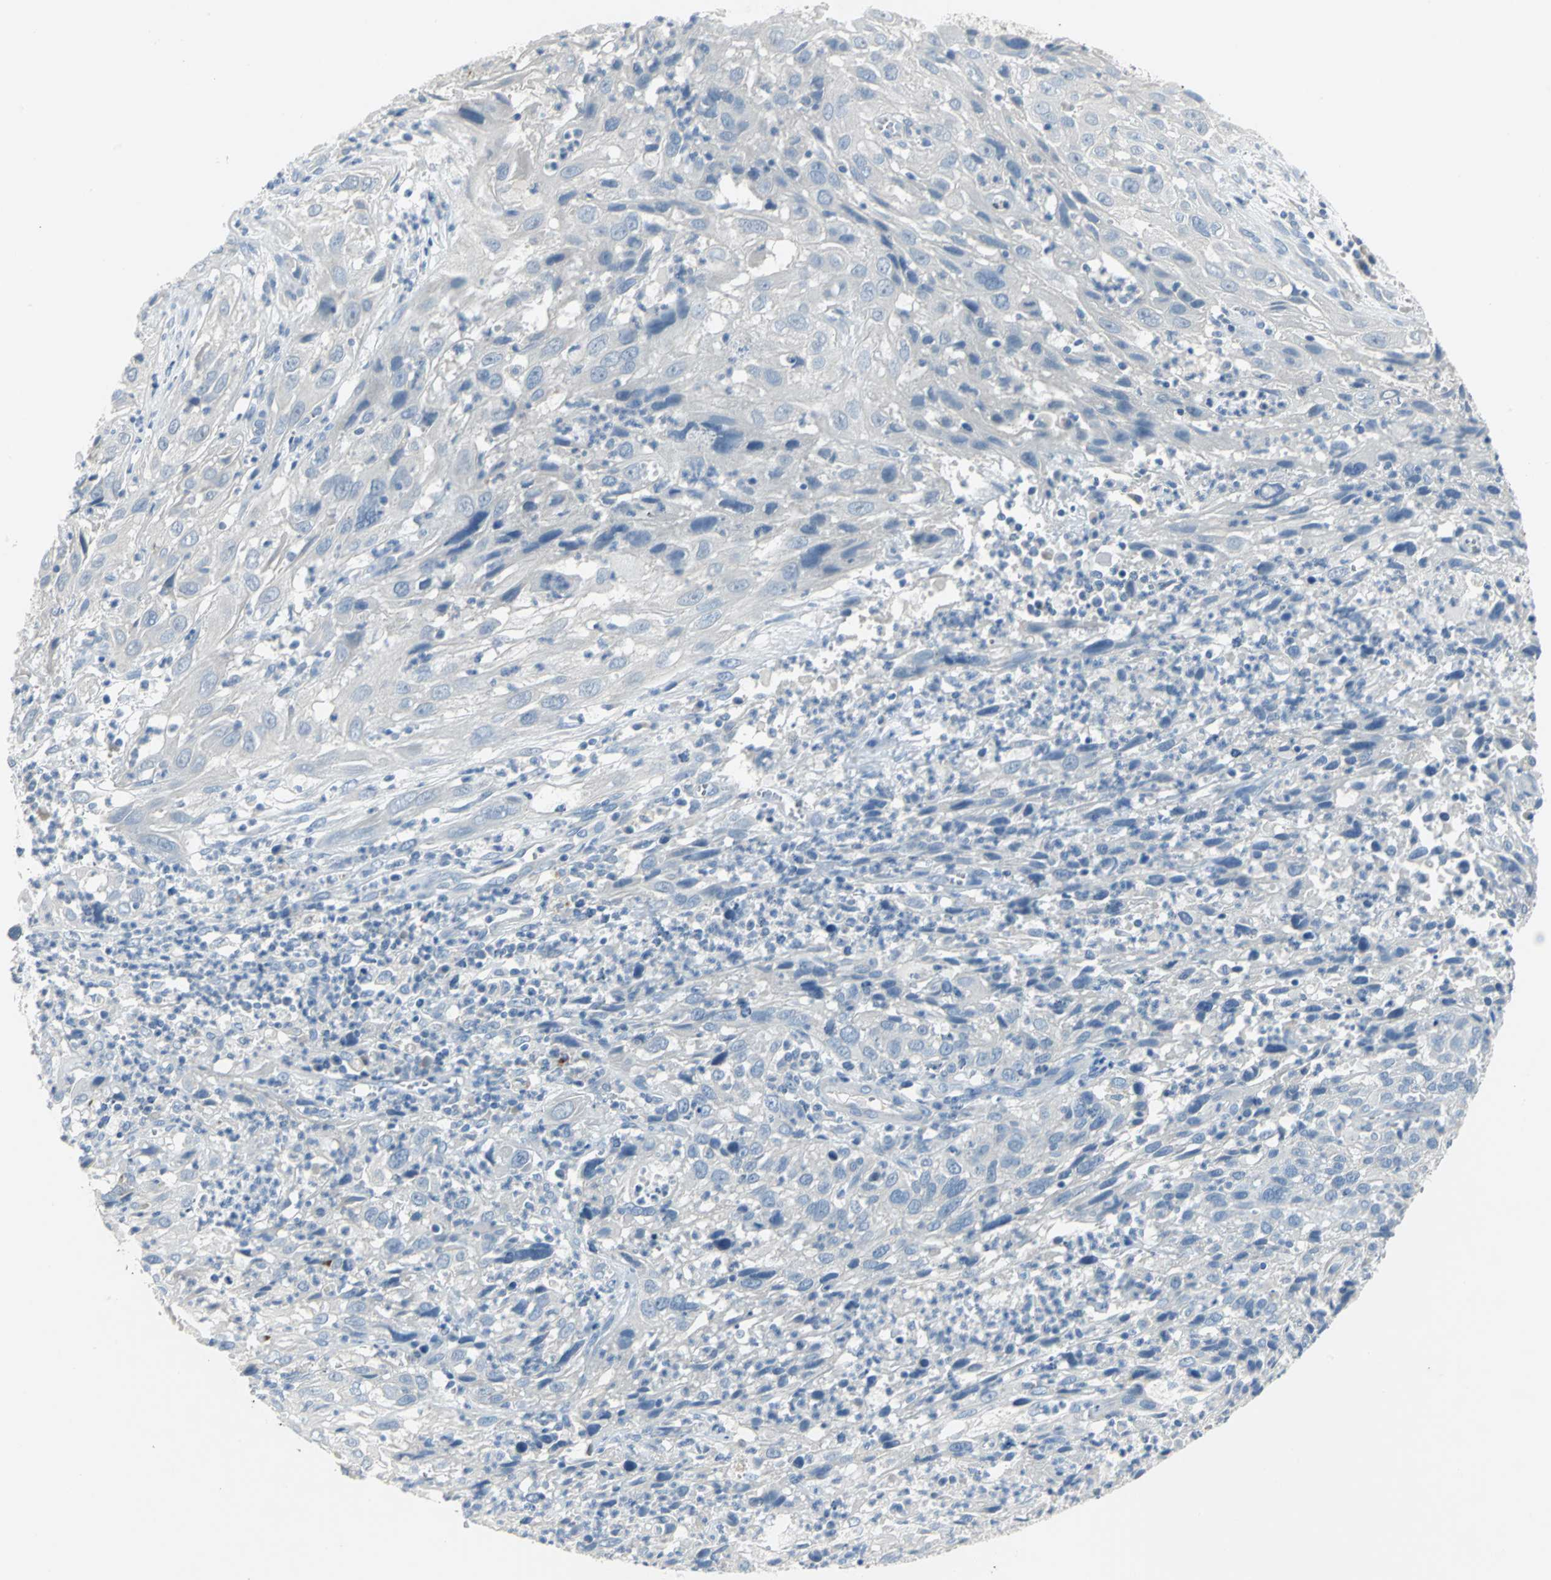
{"staining": {"intensity": "negative", "quantity": "none", "location": "none"}, "tissue": "cervical cancer", "cell_type": "Tumor cells", "image_type": "cancer", "snomed": [{"axis": "morphology", "description": "Squamous cell carcinoma, NOS"}, {"axis": "topography", "description": "Cervix"}], "caption": "DAB (3,3'-diaminobenzidine) immunohistochemical staining of human cervical cancer (squamous cell carcinoma) shows no significant expression in tumor cells.", "gene": "PTGDS", "patient": {"sex": "female", "age": 32}}